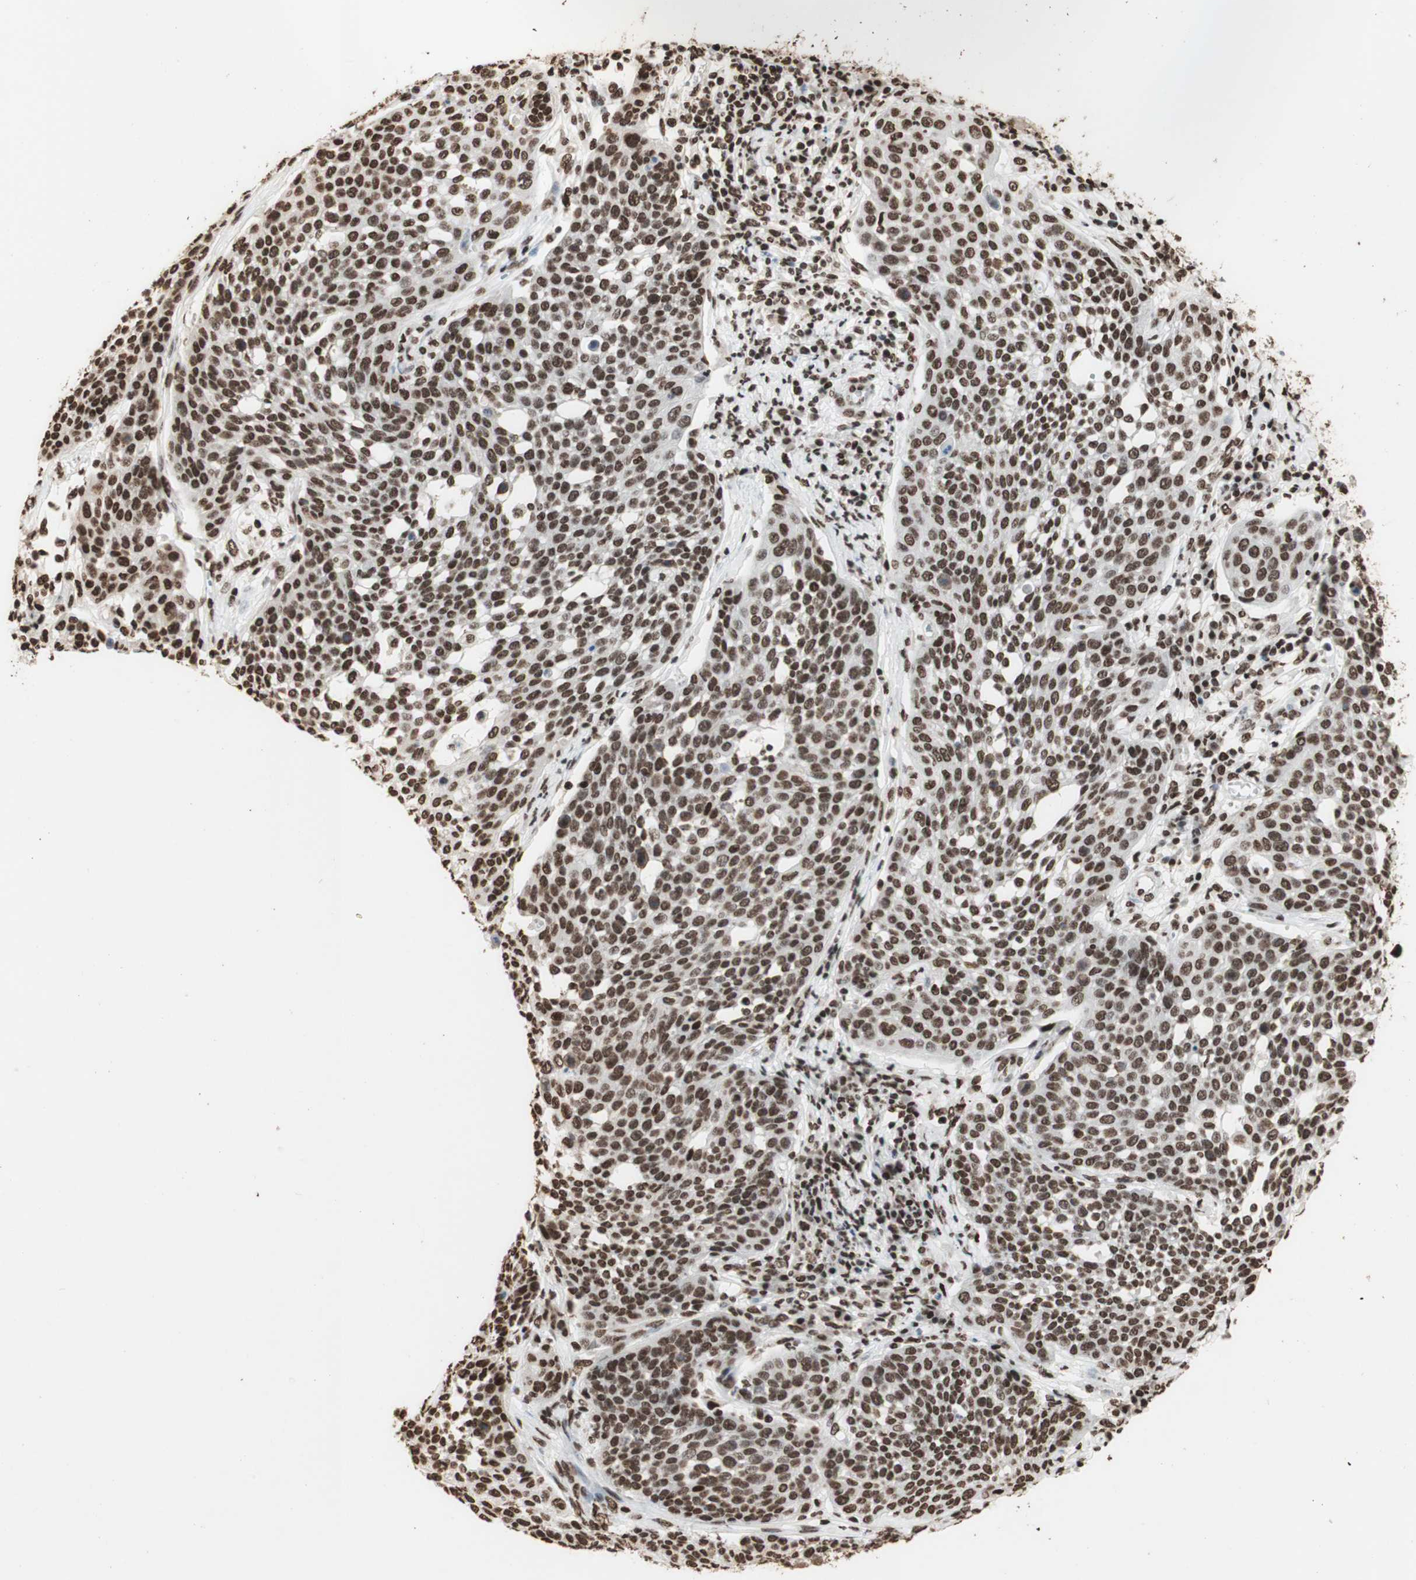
{"staining": {"intensity": "strong", "quantity": ">75%", "location": "nuclear"}, "tissue": "cervical cancer", "cell_type": "Tumor cells", "image_type": "cancer", "snomed": [{"axis": "morphology", "description": "Squamous cell carcinoma, NOS"}, {"axis": "topography", "description": "Cervix"}], "caption": "The immunohistochemical stain labels strong nuclear positivity in tumor cells of squamous cell carcinoma (cervical) tissue. (Stains: DAB in brown, nuclei in blue, Microscopy: brightfield microscopy at high magnification).", "gene": "HNRNPA2B1", "patient": {"sex": "female", "age": 34}}